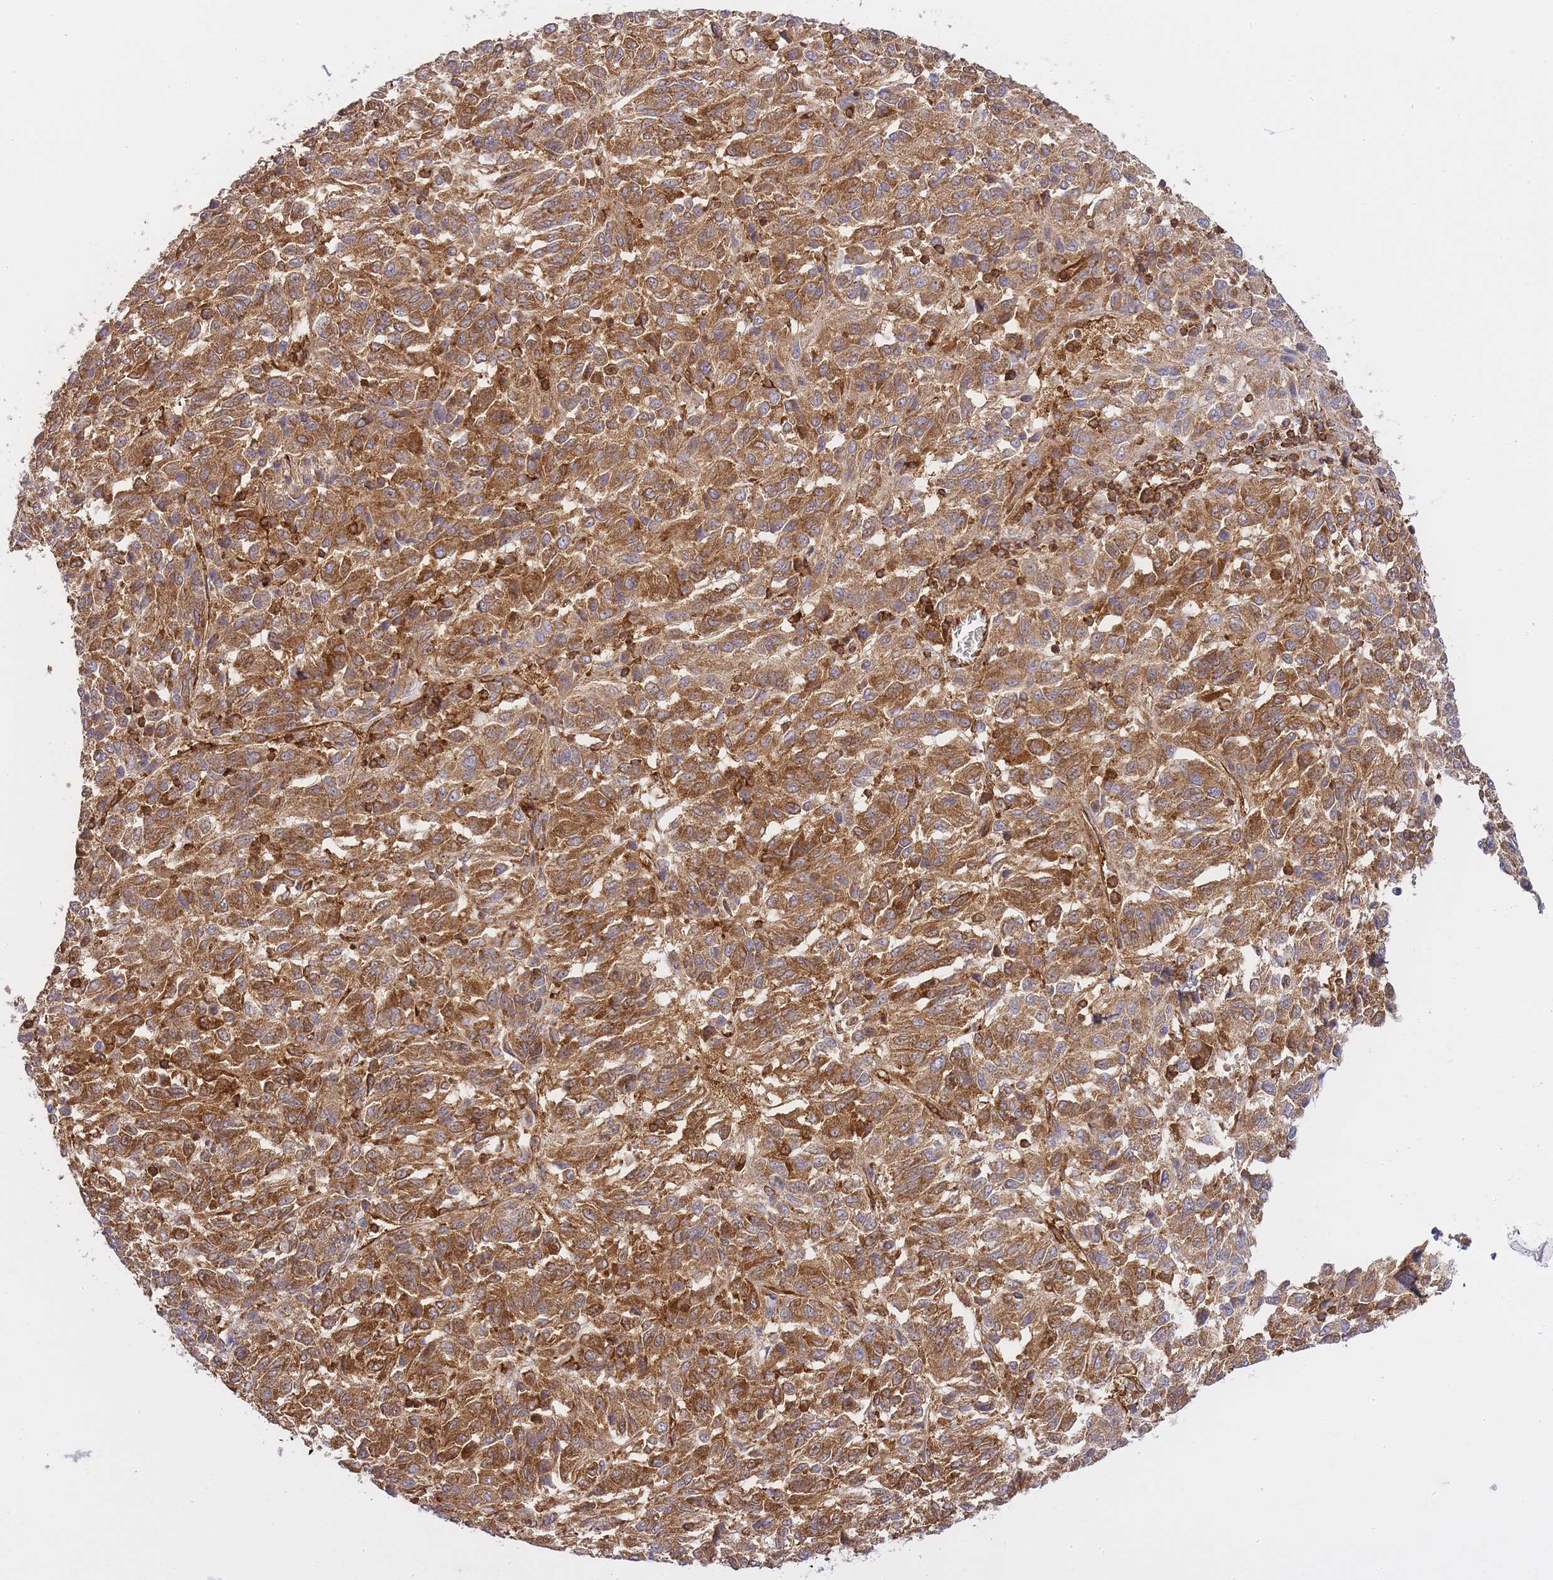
{"staining": {"intensity": "moderate", "quantity": ">75%", "location": "cytoplasmic/membranous"}, "tissue": "melanoma", "cell_type": "Tumor cells", "image_type": "cancer", "snomed": [{"axis": "morphology", "description": "Malignant melanoma, Metastatic site"}, {"axis": "topography", "description": "Lung"}], "caption": "Human malignant melanoma (metastatic site) stained with a protein marker shows moderate staining in tumor cells.", "gene": "MSN", "patient": {"sex": "male", "age": 64}}